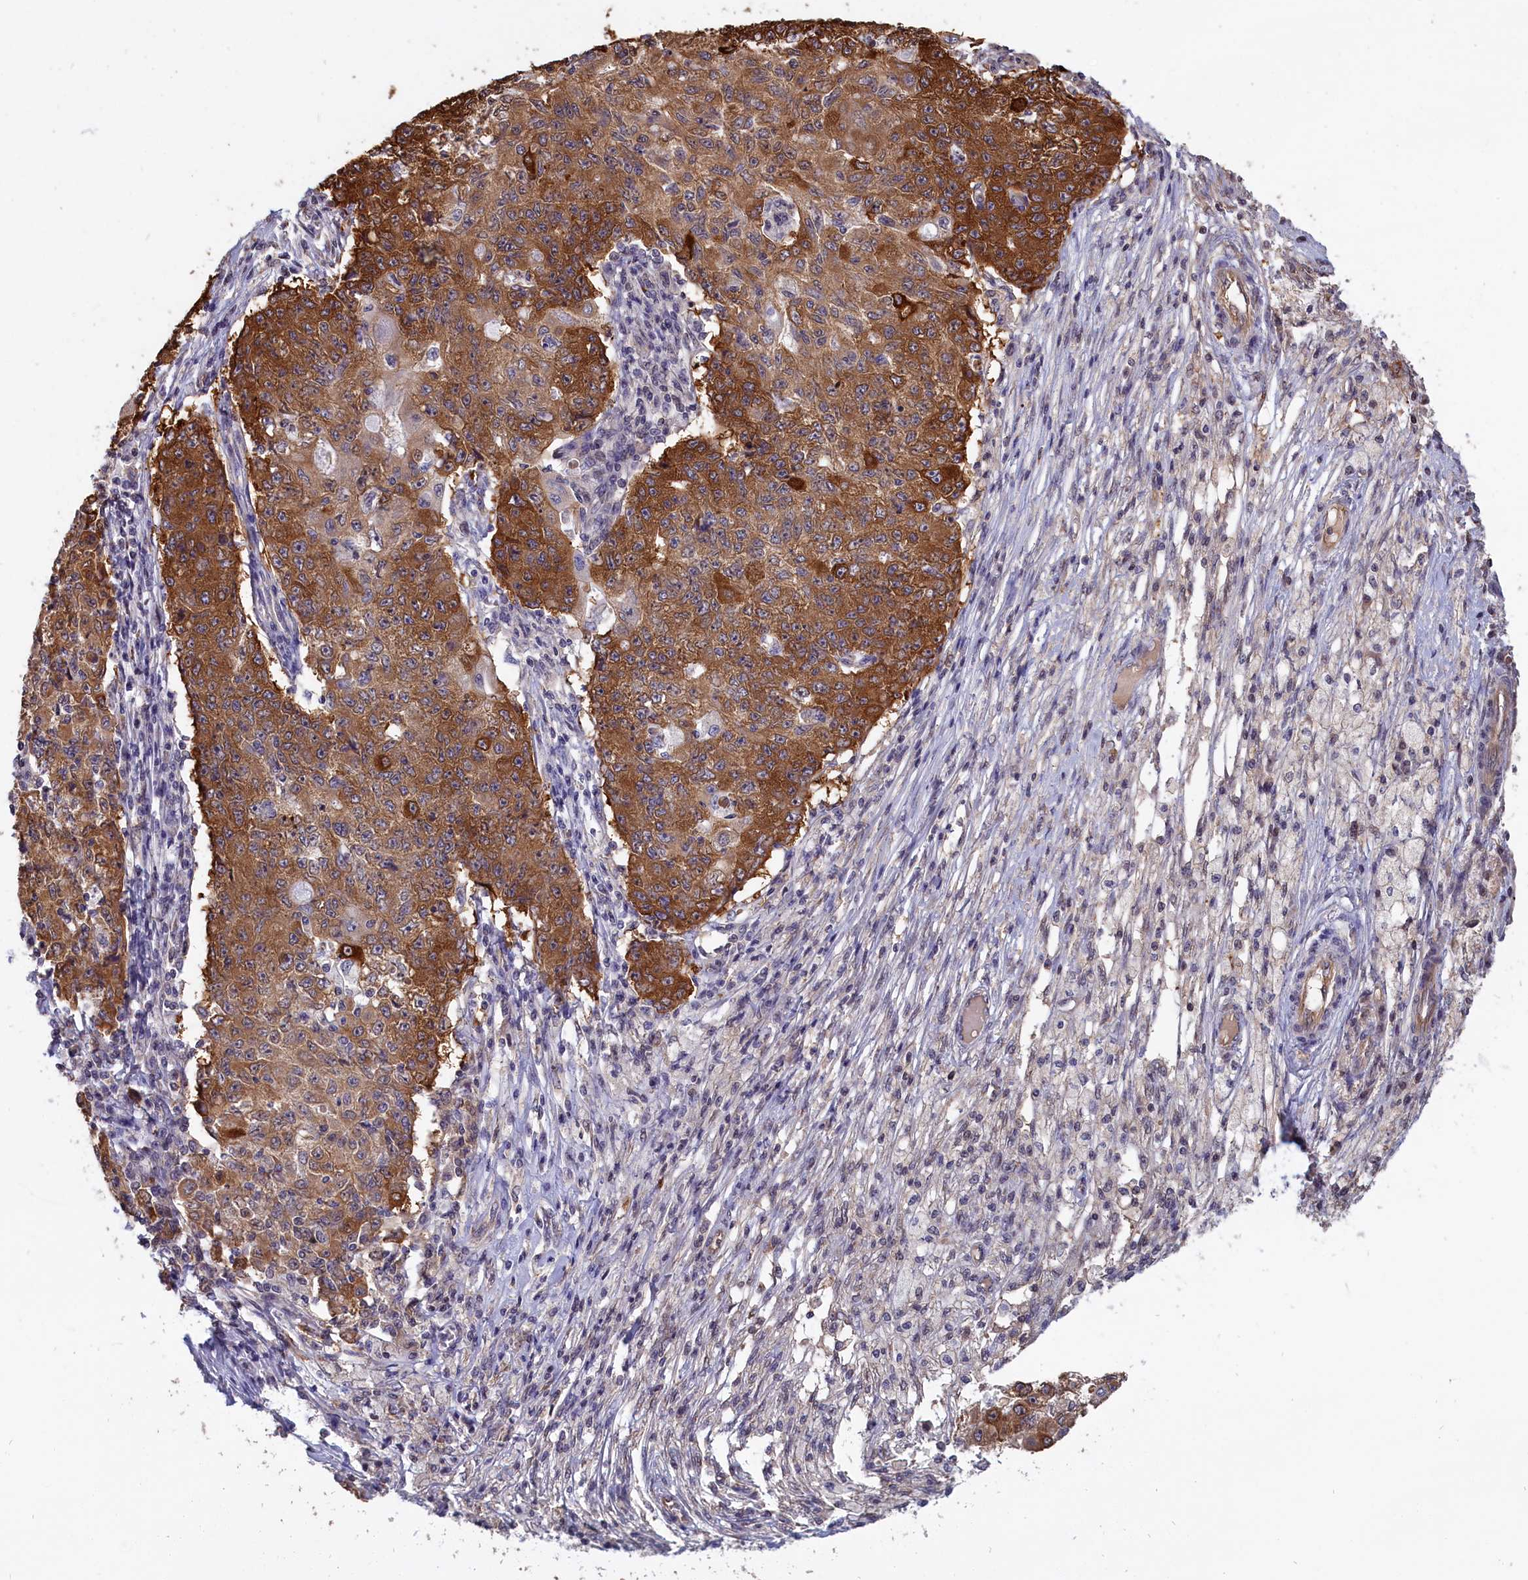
{"staining": {"intensity": "strong", "quantity": ">75%", "location": "cytoplasmic/membranous"}, "tissue": "ovarian cancer", "cell_type": "Tumor cells", "image_type": "cancer", "snomed": [{"axis": "morphology", "description": "Carcinoma, endometroid"}, {"axis": "topography", "description": "Ovary"}], "caption": "Immunohistochemistry micrograph of human ovarian endometroid carcinoma stained for a protein (brown), which shows high levels of strong cytoplasmic/membranous expression in about >75% of tumor cells.", "gene": "ABCC8", "patient": {"sex": "female", "age": 42}}